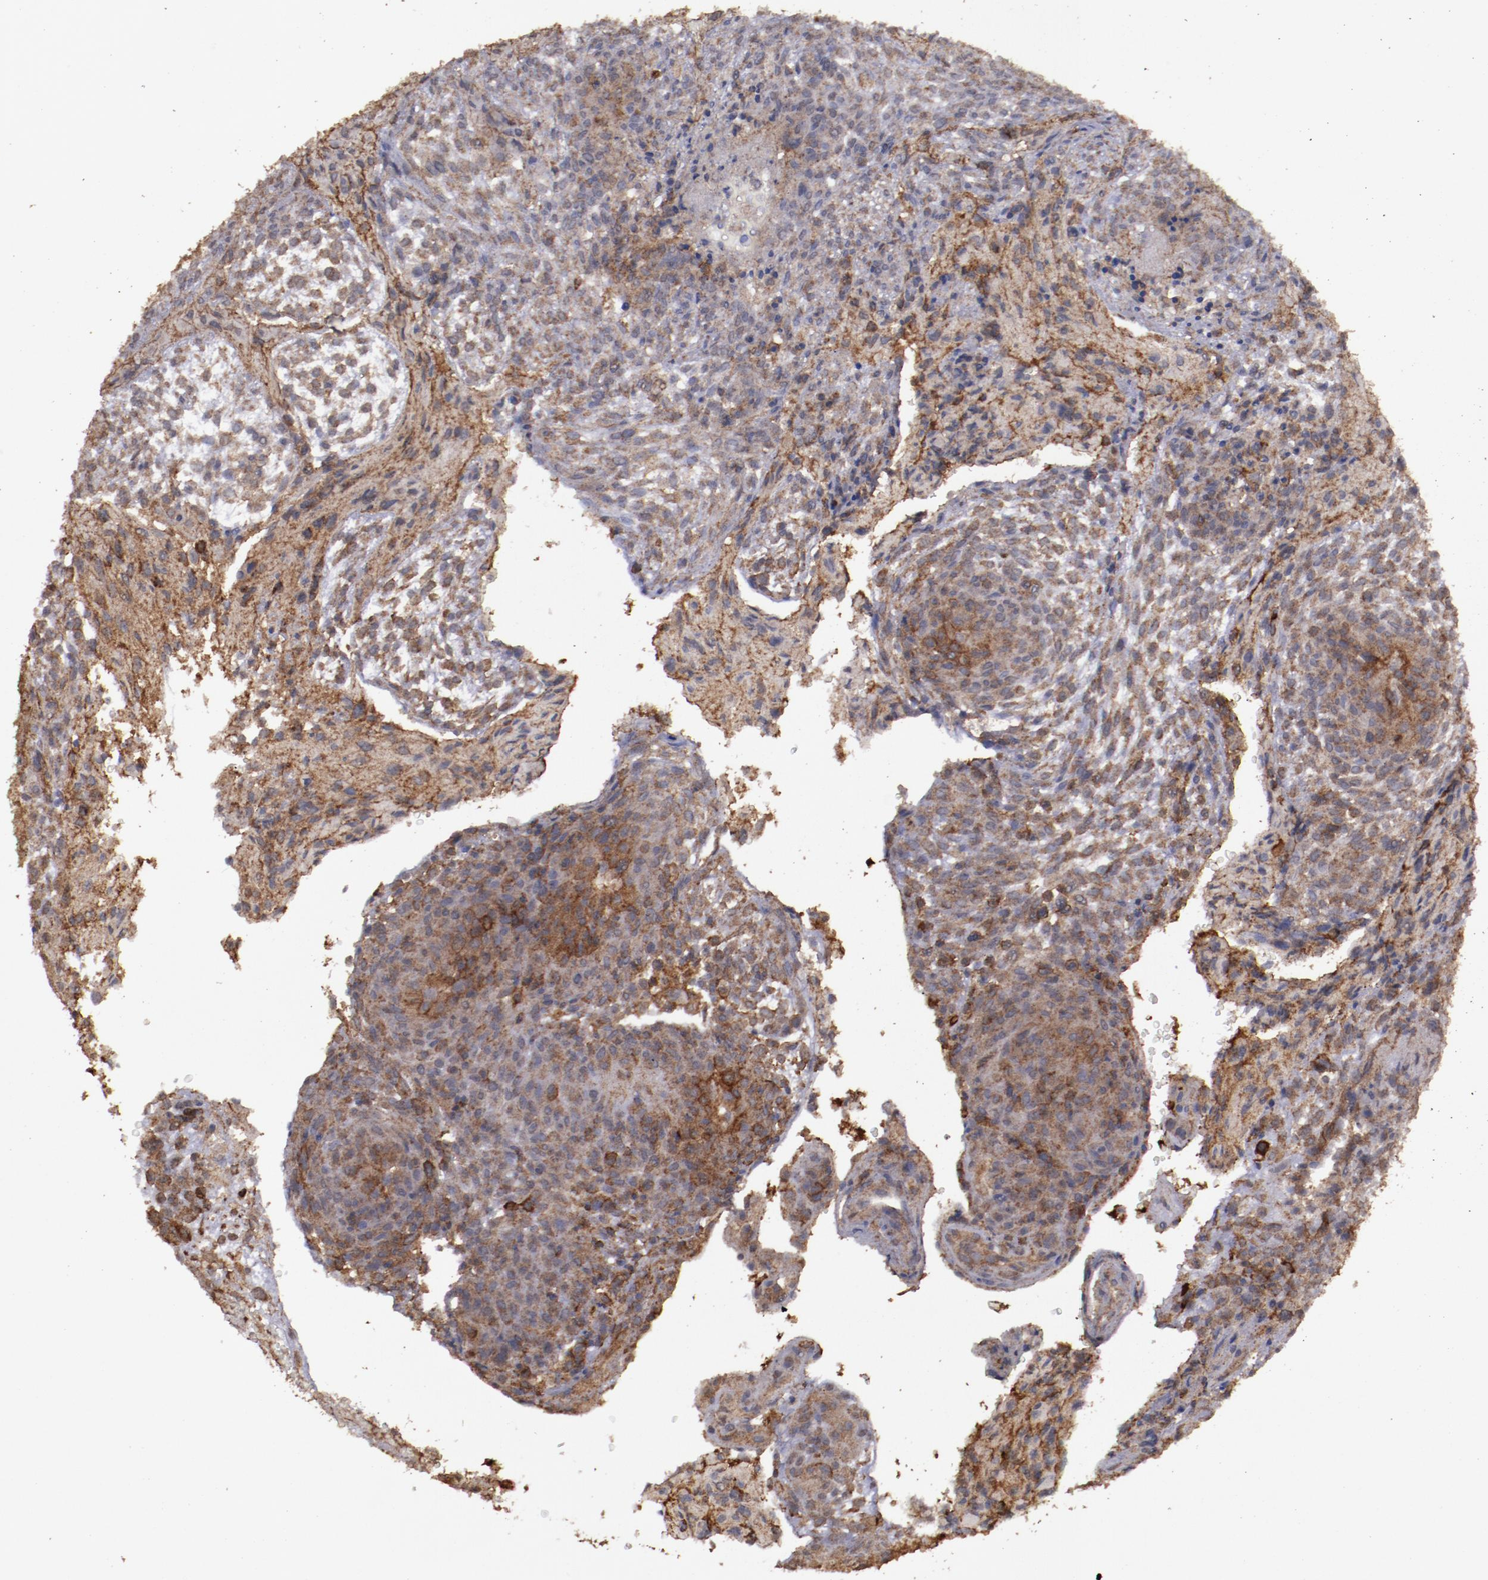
{"staining": {"intensity": "moderate", "quantity": "25%-75%", "location": "cytoplasmic/membranous"}, "tissue": "glioma", "cell_type": "Tumor cells", "image_type": "cancer", "snomed": [{"axis": "morphology", "description": "Glioma, malignant, High grade"}, {"axis": "topography", "description": "Cerebral cortex"}], "caption": "Immunohistochemical staining of glioma reveals moderate cytoplasmic/membranous protein staining in approximately 25%-75% of tumor cells.", "gene": "FAT1", "patient": {"sex": "female", "age": 55}}